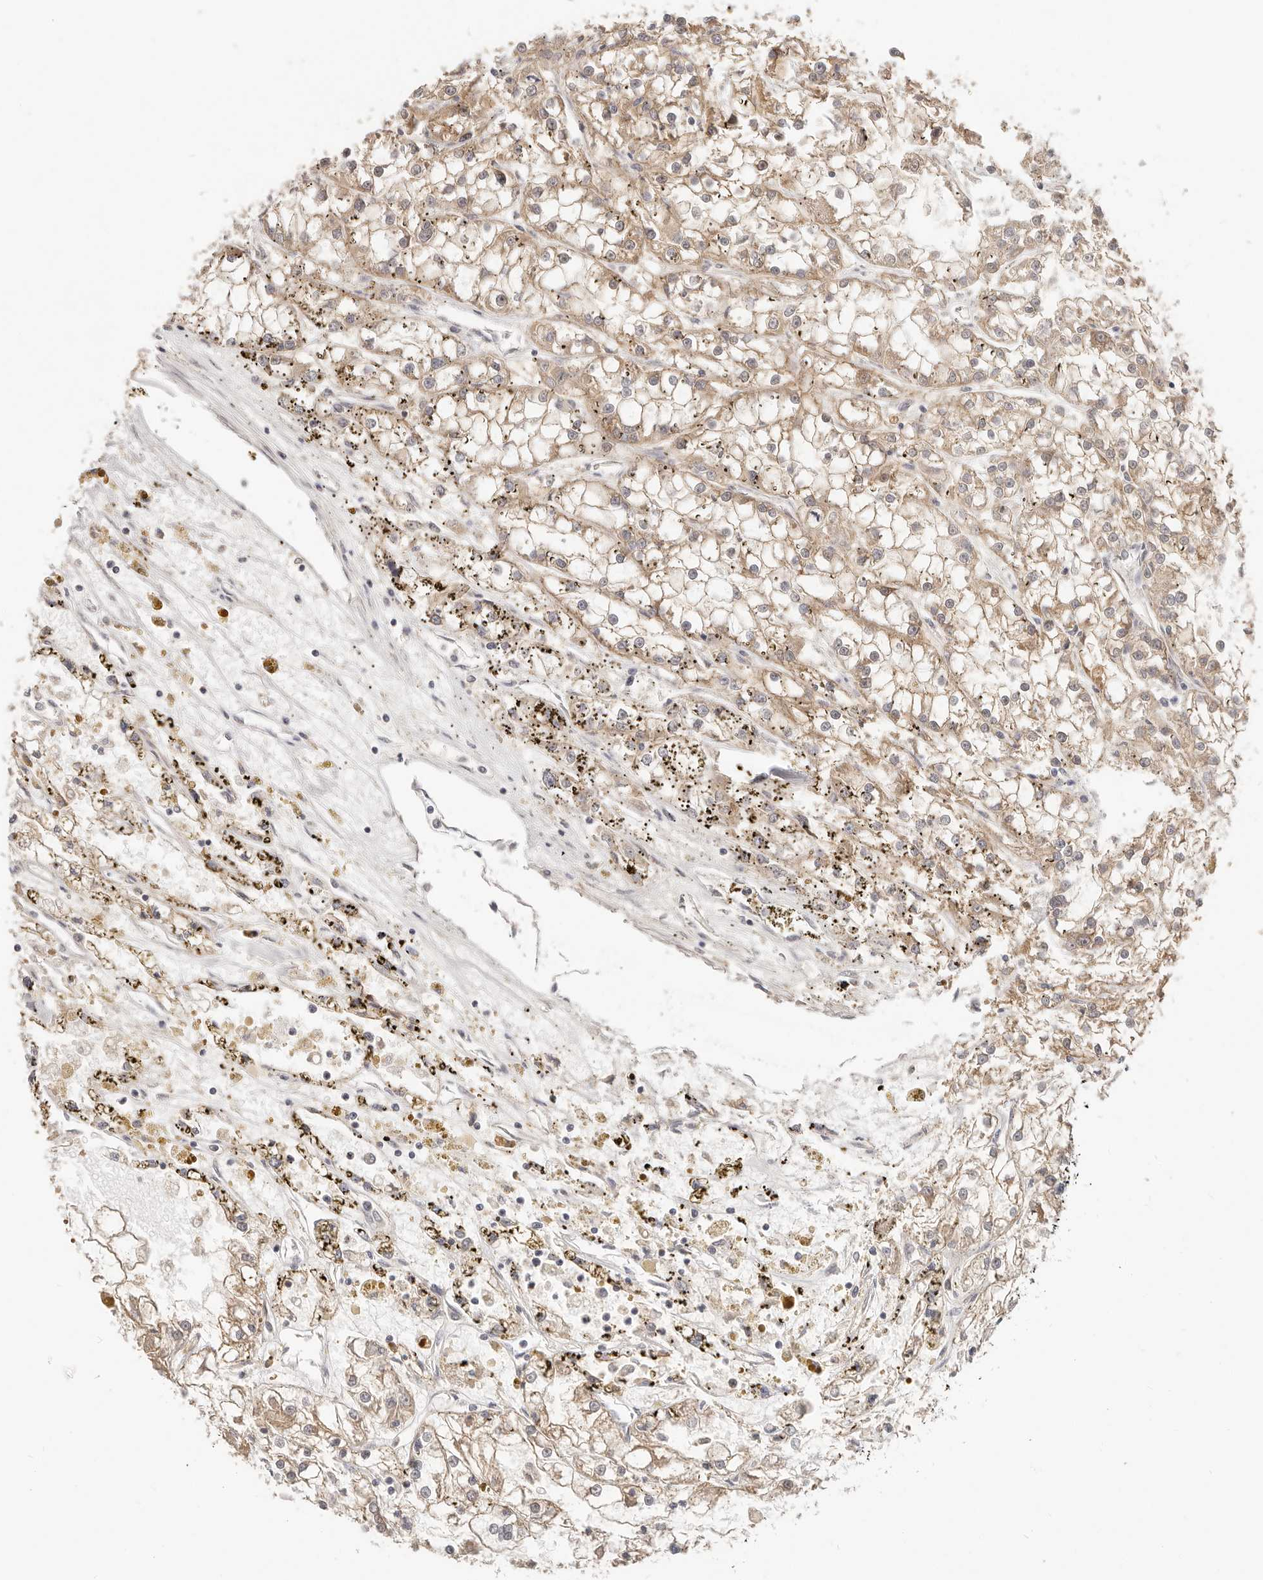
{"staining": {"intensity": "weak", "quantity": ">75%", "location": "cytoplasmic/membranous"}, "tissue": "renal cancer", "cell_type": "Tumor cells", "image_type": "cancer", "snomed": [{"axis": "morphology", "description": "Adenocarcinoma, NOS"}, {"axis": "topography", "description": "Kidney"}], "caption": "IHC of adenocarcinoma (renal) displays low levels of weak cytoplasmic/membranous expression in approximately >75% of tumor cells.", "gene": "DTNBP1", "patient": {"sex": "female", "age": 52}}